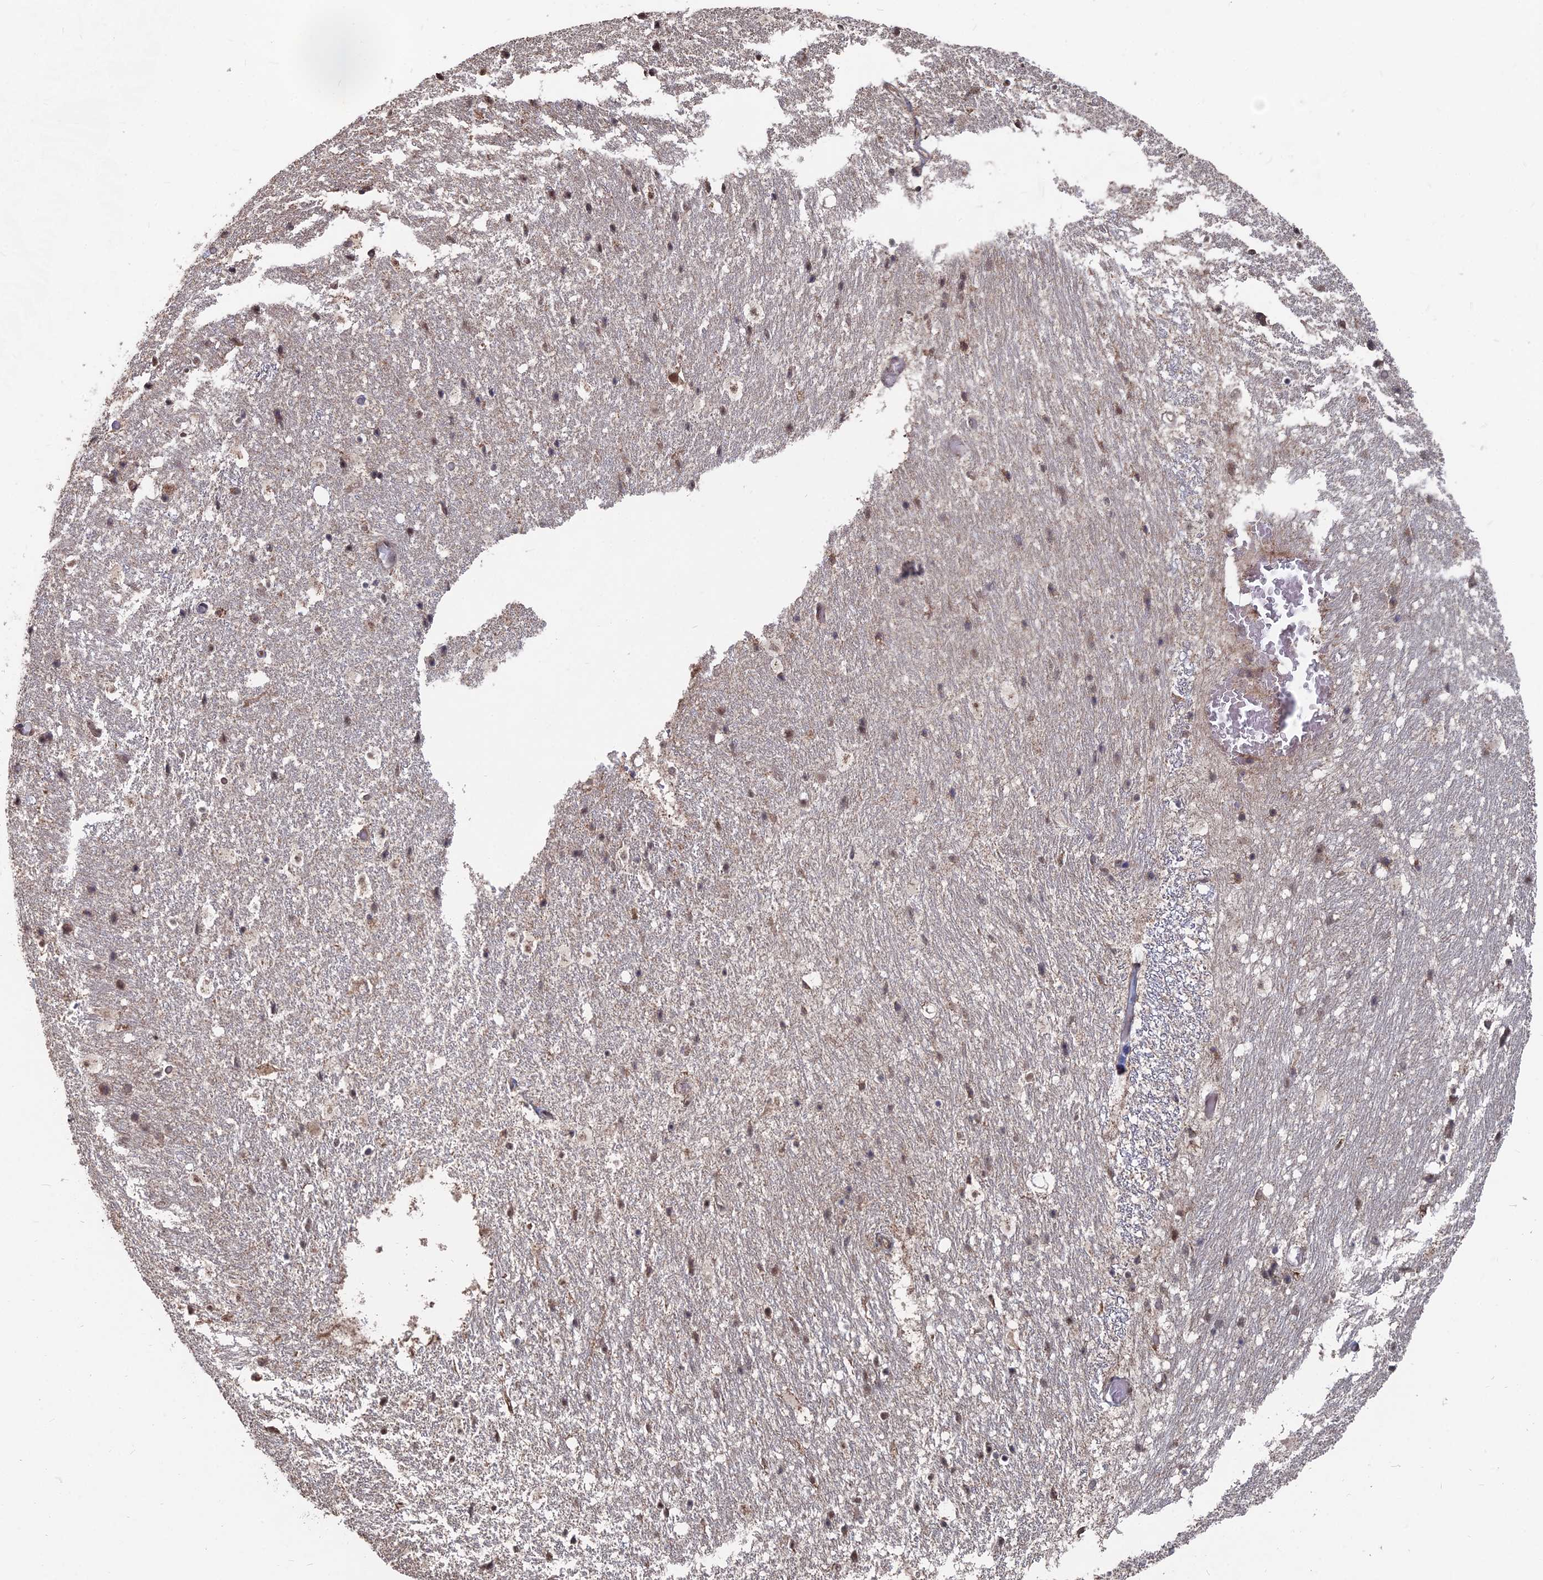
{"staining": {"intensity": "weak", "quantity": "25%-75%", "location": "cytoplasmic/membranous,nuclear"}, "tissue": "hippocampus", "cell_type": "Glial cells", "image_type": "normal", "snomed": [{"axis": "morphology", "description": "Normal tissue, NOS"}, {"axis": "topography", "description": "Hippocampus"}], "caption": "Hippocampus stained for a protein exhibits weak cytoplasmic/membranous,nuclear positivity in glial cells. Nuclei are stained in blue.", "gene": "CCNP", "patient": {"sex": "female", "age": 52}}